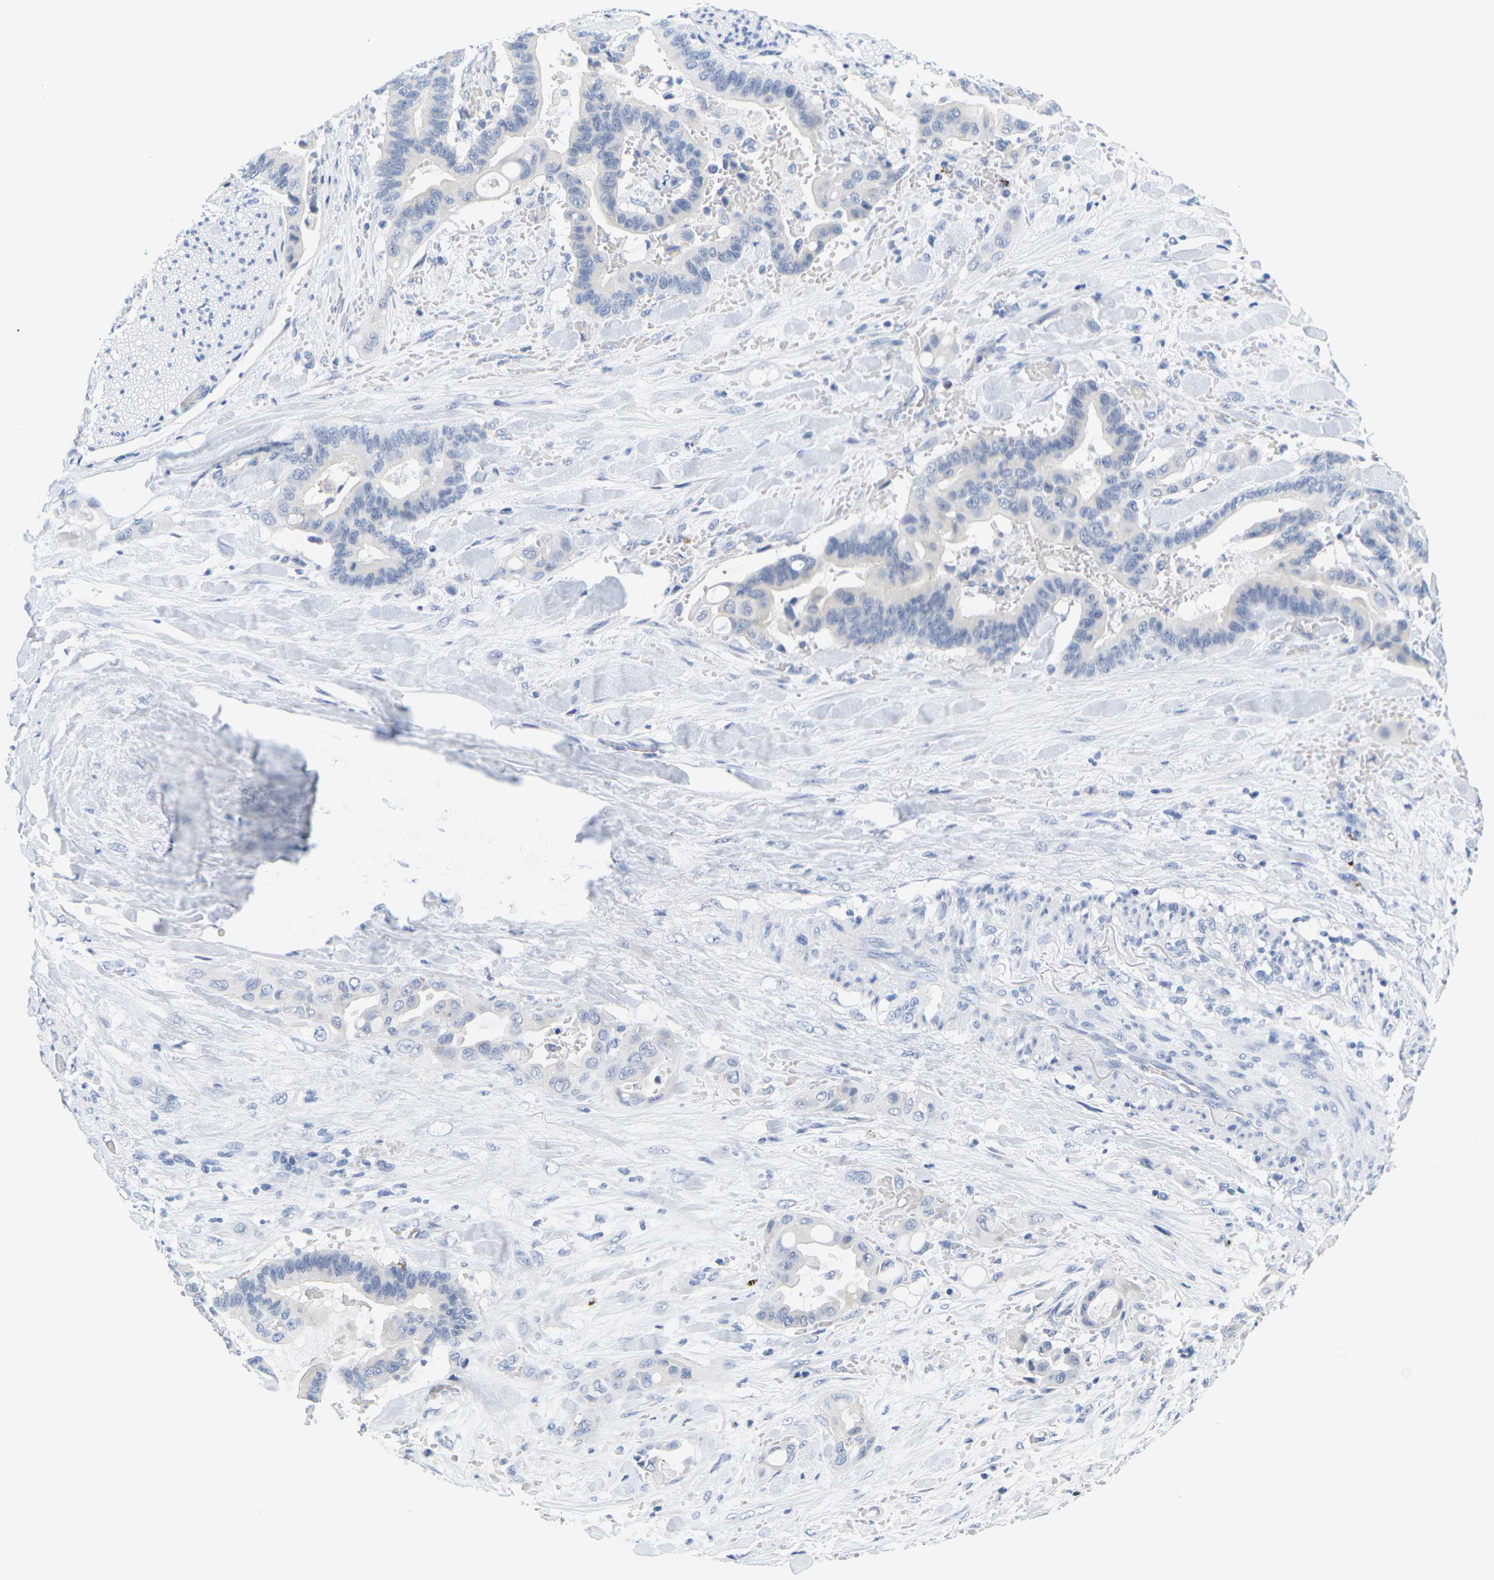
{"staining": {"intensity": "negative", "quantity": "none", "location": "none"}, "tissue": "liver cancer", "cell_type": "Tumor cells", "image_type": "cancer", "snomed": [{"axis": "morphology", "description": "Cholangiocarcinoma"}, {"axis": "topography", "description": "Liver"}], "caption": "An IHC photomicrograph of cholangiocarcinoma (liver) is shown. There is no staining in tumor cells of cholangiocarcinoma (liver).", "gene": "HLA-DOB", "patient": {"sex": "female", "age": 61}}